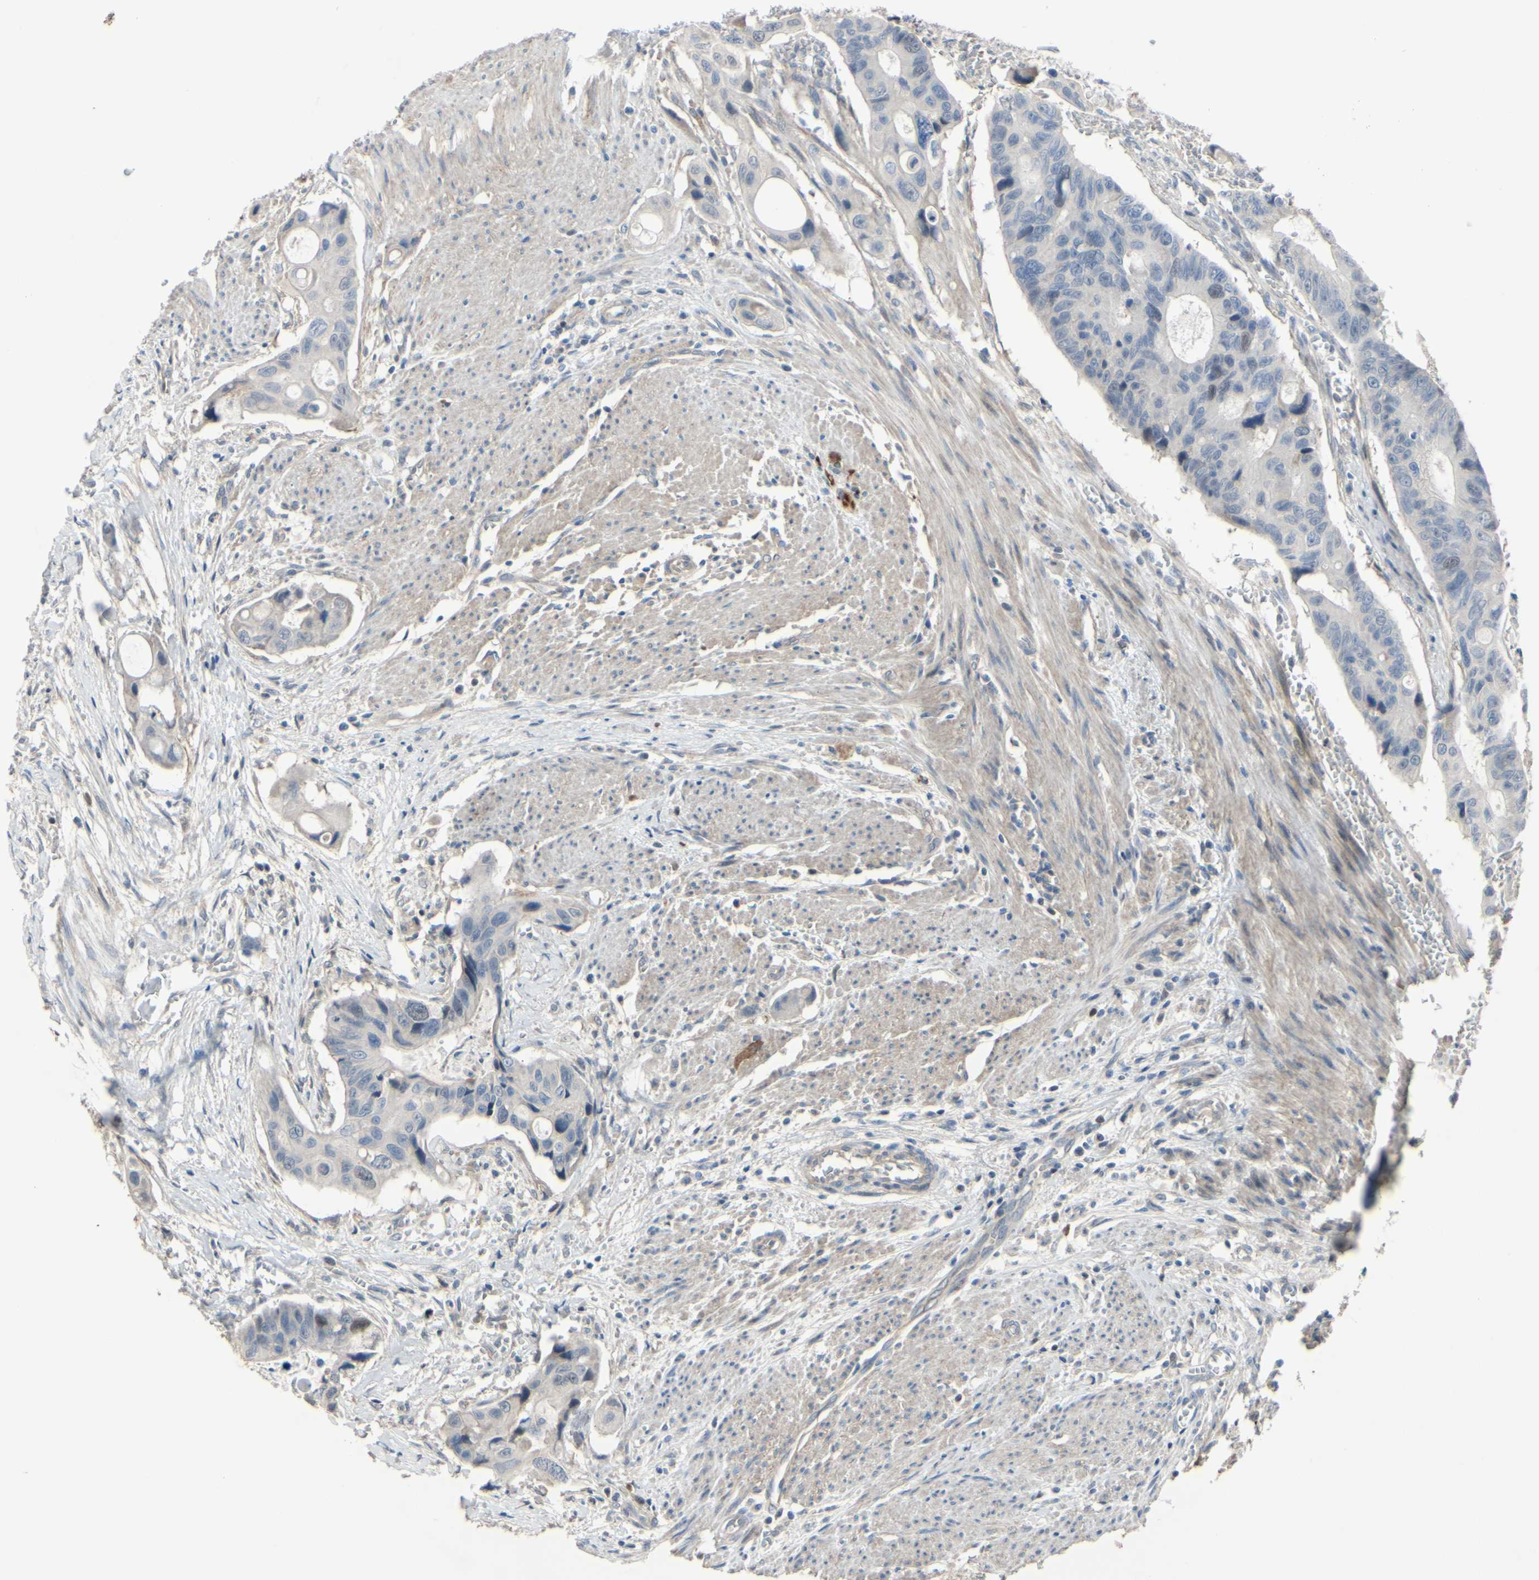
{"staining": {"intensity": "negative", "quantity": "none", "location": "none"}, "tissue": "colorectal cancer", "cell_type": "Tumor cells", "image_type": "cancer", "snomed": [{"axis": "morphology", "description": "Adenocarcinoma, NOS"}, {"axis": "topography", "description": "Colon"}], "caption": "Tumor cells show no significant protein staining in adenocarcinoma (colorectal).", "gene": "LHX9", "patient": {"sex": "female", "age": 57}}